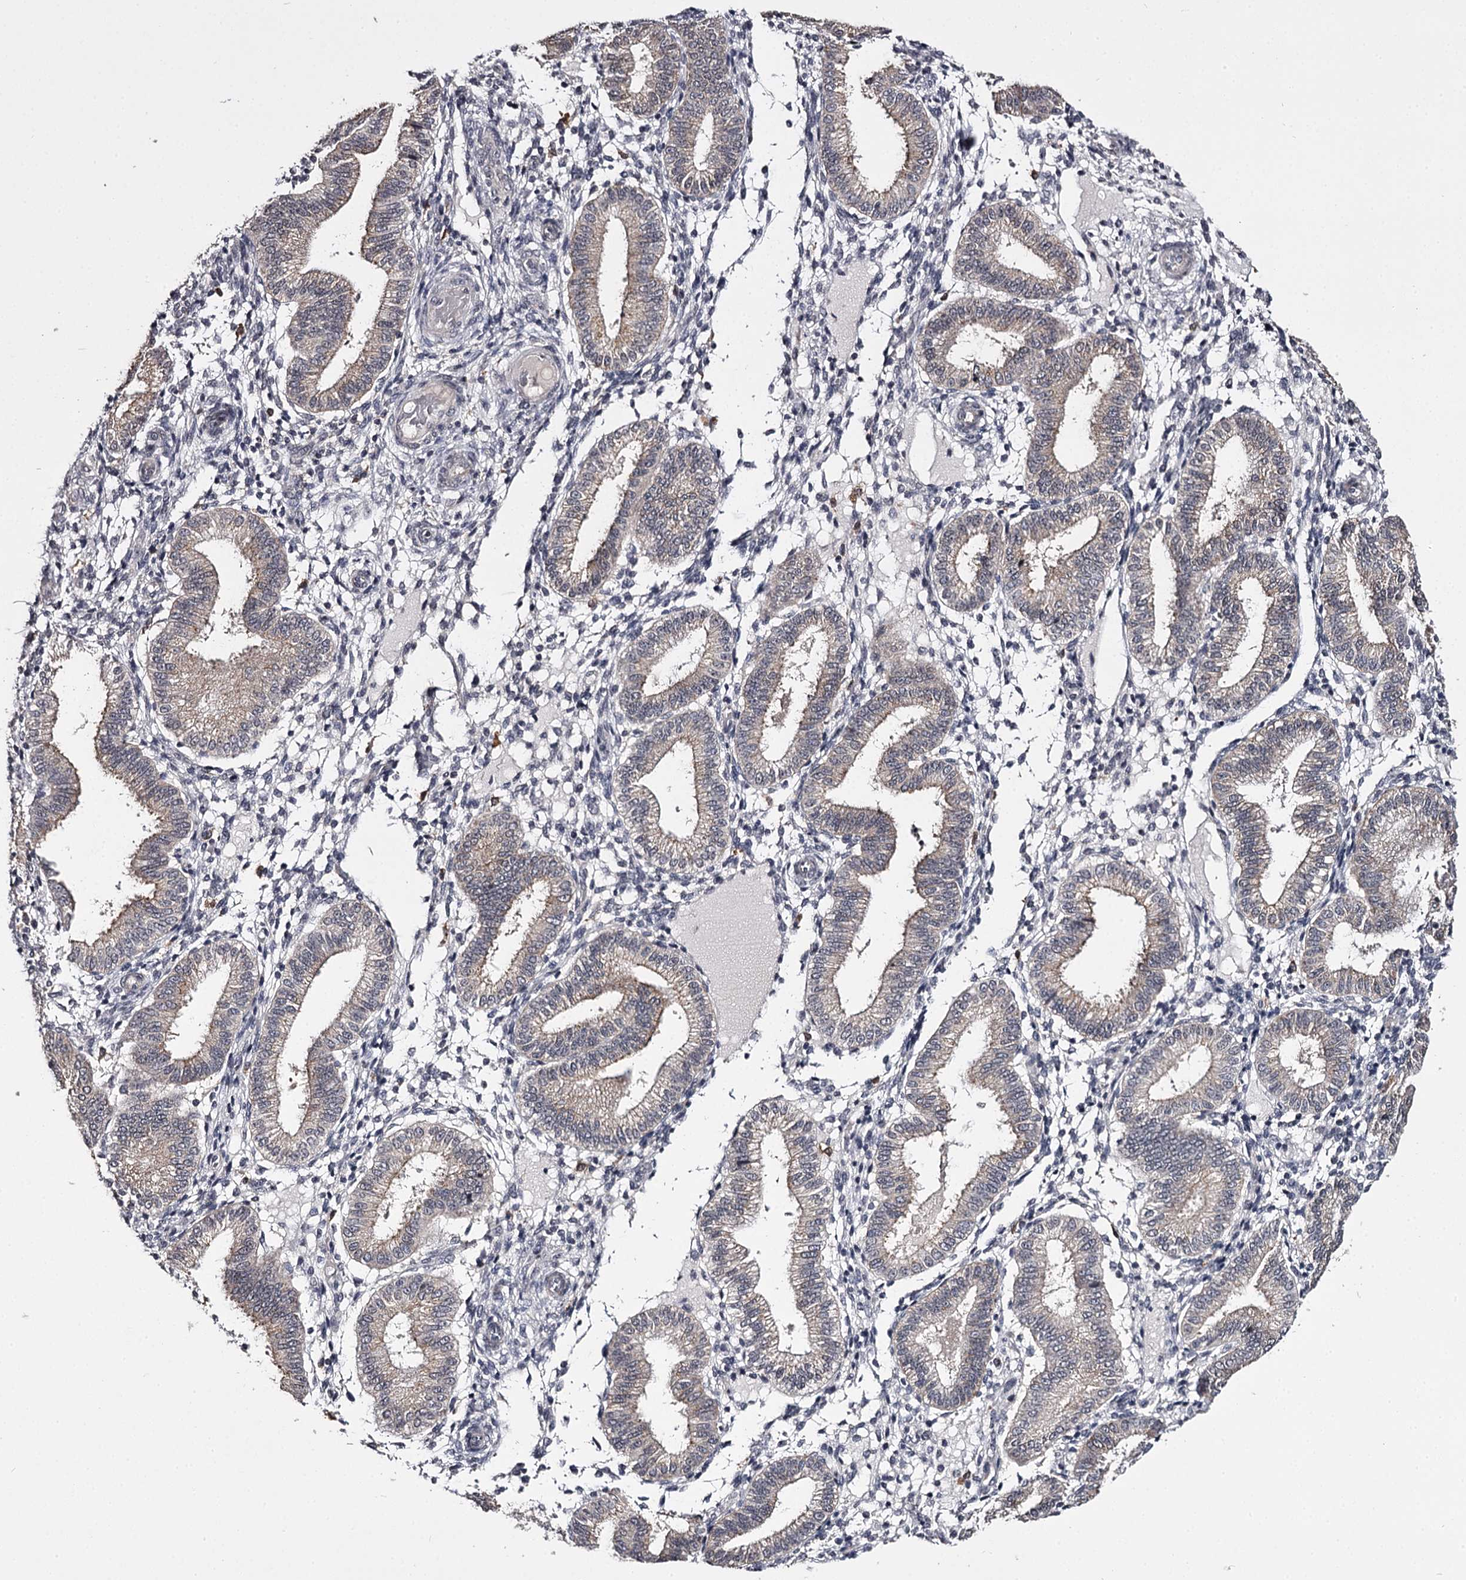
{"staining": {"intensity": "negative", "quantity": "none", "location": "none"}, "tissue": "endometrium", "cell_type": "Cells in endometrial stroma", "image_type": "normal", "snomed": [{"axis": "morphology", "description": "Normal tissue, NOS"}, {"axis": "topography", "description": "Endometrium"}], "caption": "Cells in endometrial stroma are negative for protein expression in normal human endometrium. (Stains: DAB immunohistochemistry with hematoxylin counter stain, Microscopy: brightfield microscopy at high magnification).", "gene": "SLC32A1", "patient": {"sex": "female", "age": 39}}